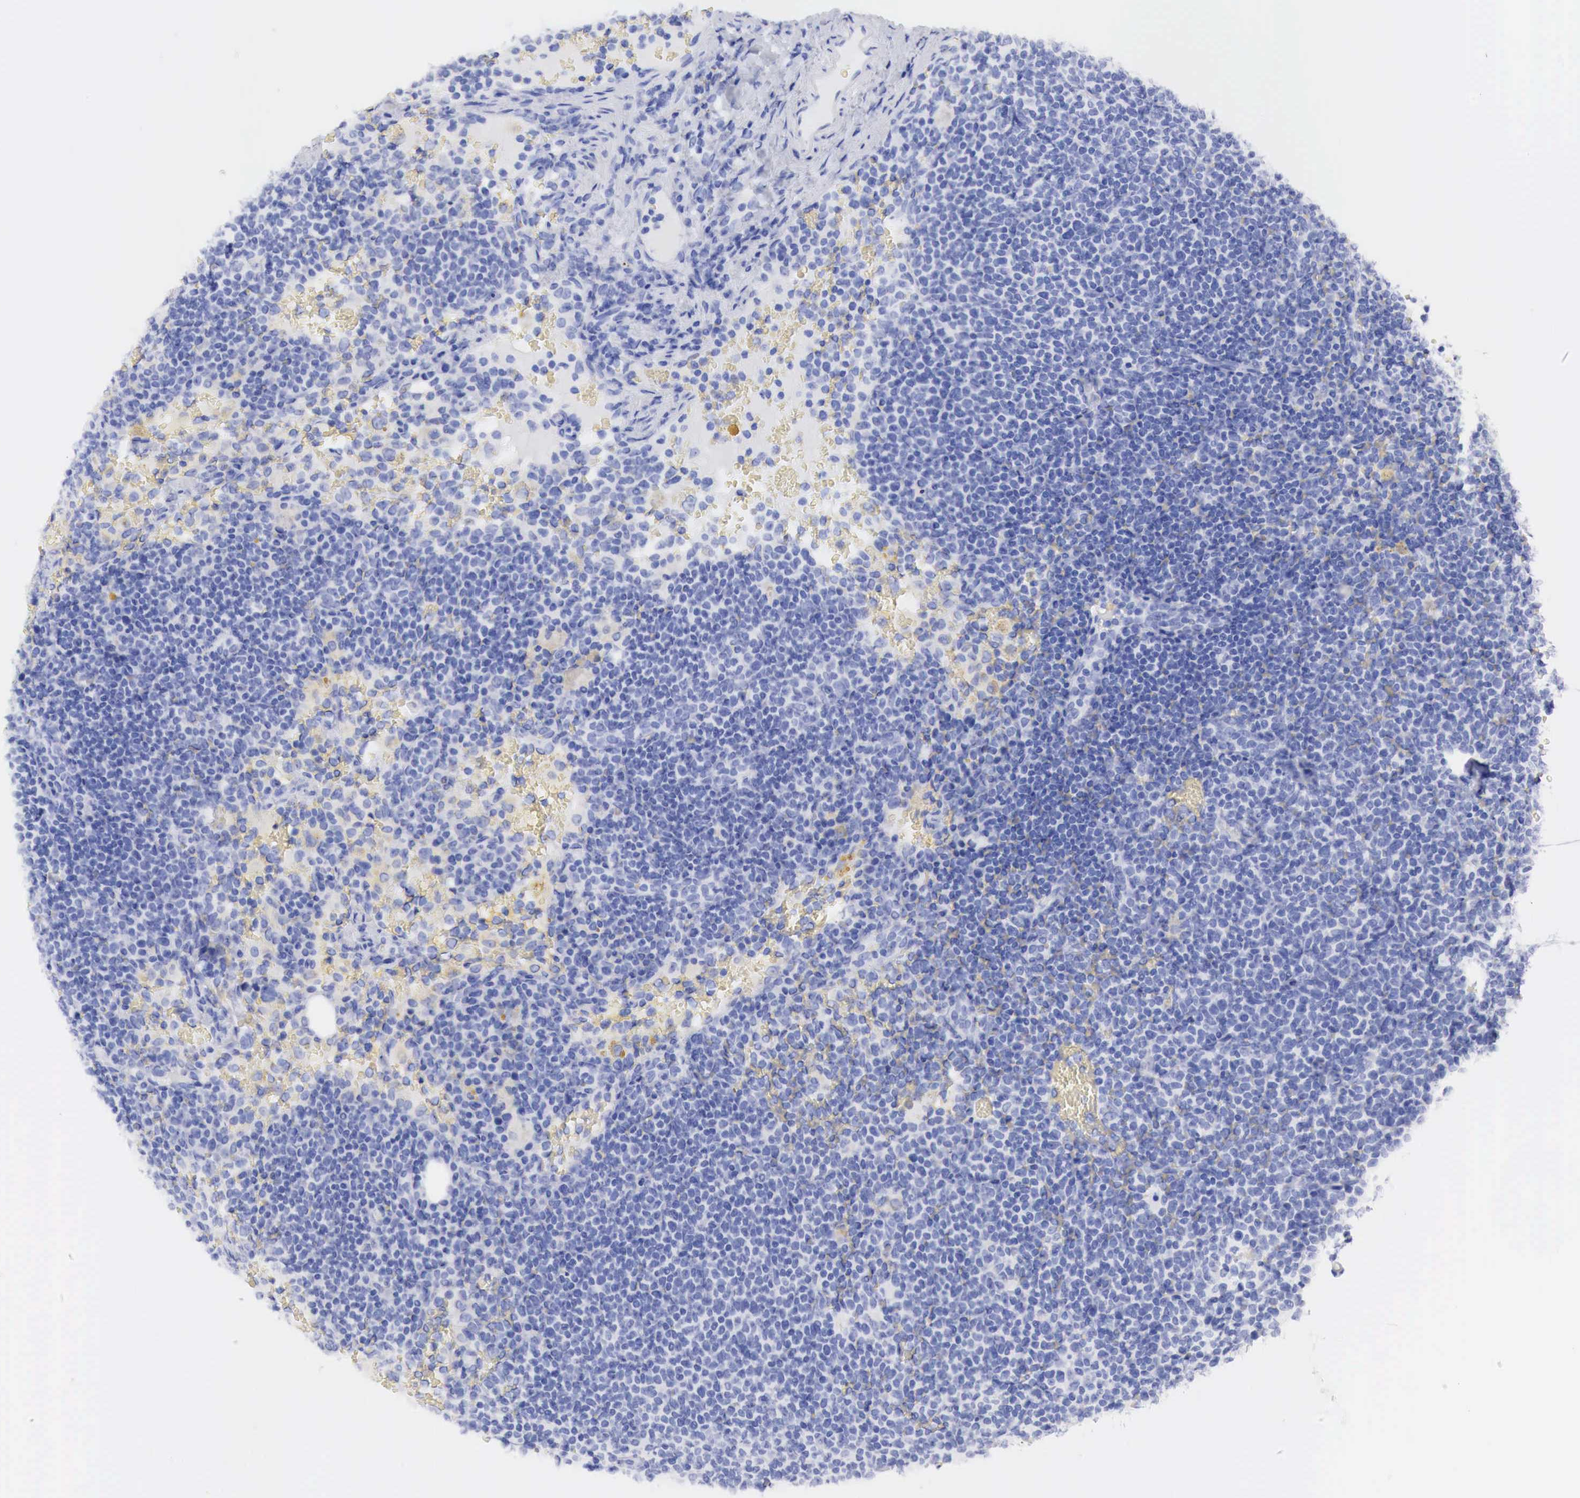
{"staining": {"intensity": "negative", "quantity": "none", "location": "none"}, "tissue": "lymphoma", "cell_type": "Tumor cells", "image_type": "cancer", "snomed": [{"axis": "morphology", "description": "Malignant lymphoma, non-Hodgkin's type, High grade"}, {"axis": "topography", "description": "Lymph node"}], "caption": "This is an immunohistochemistry (IHC) image of human lymphoma. There is no expression in tumor cells.", "gene": "TYR", "patient": {"sex": "female", "age": 76}}